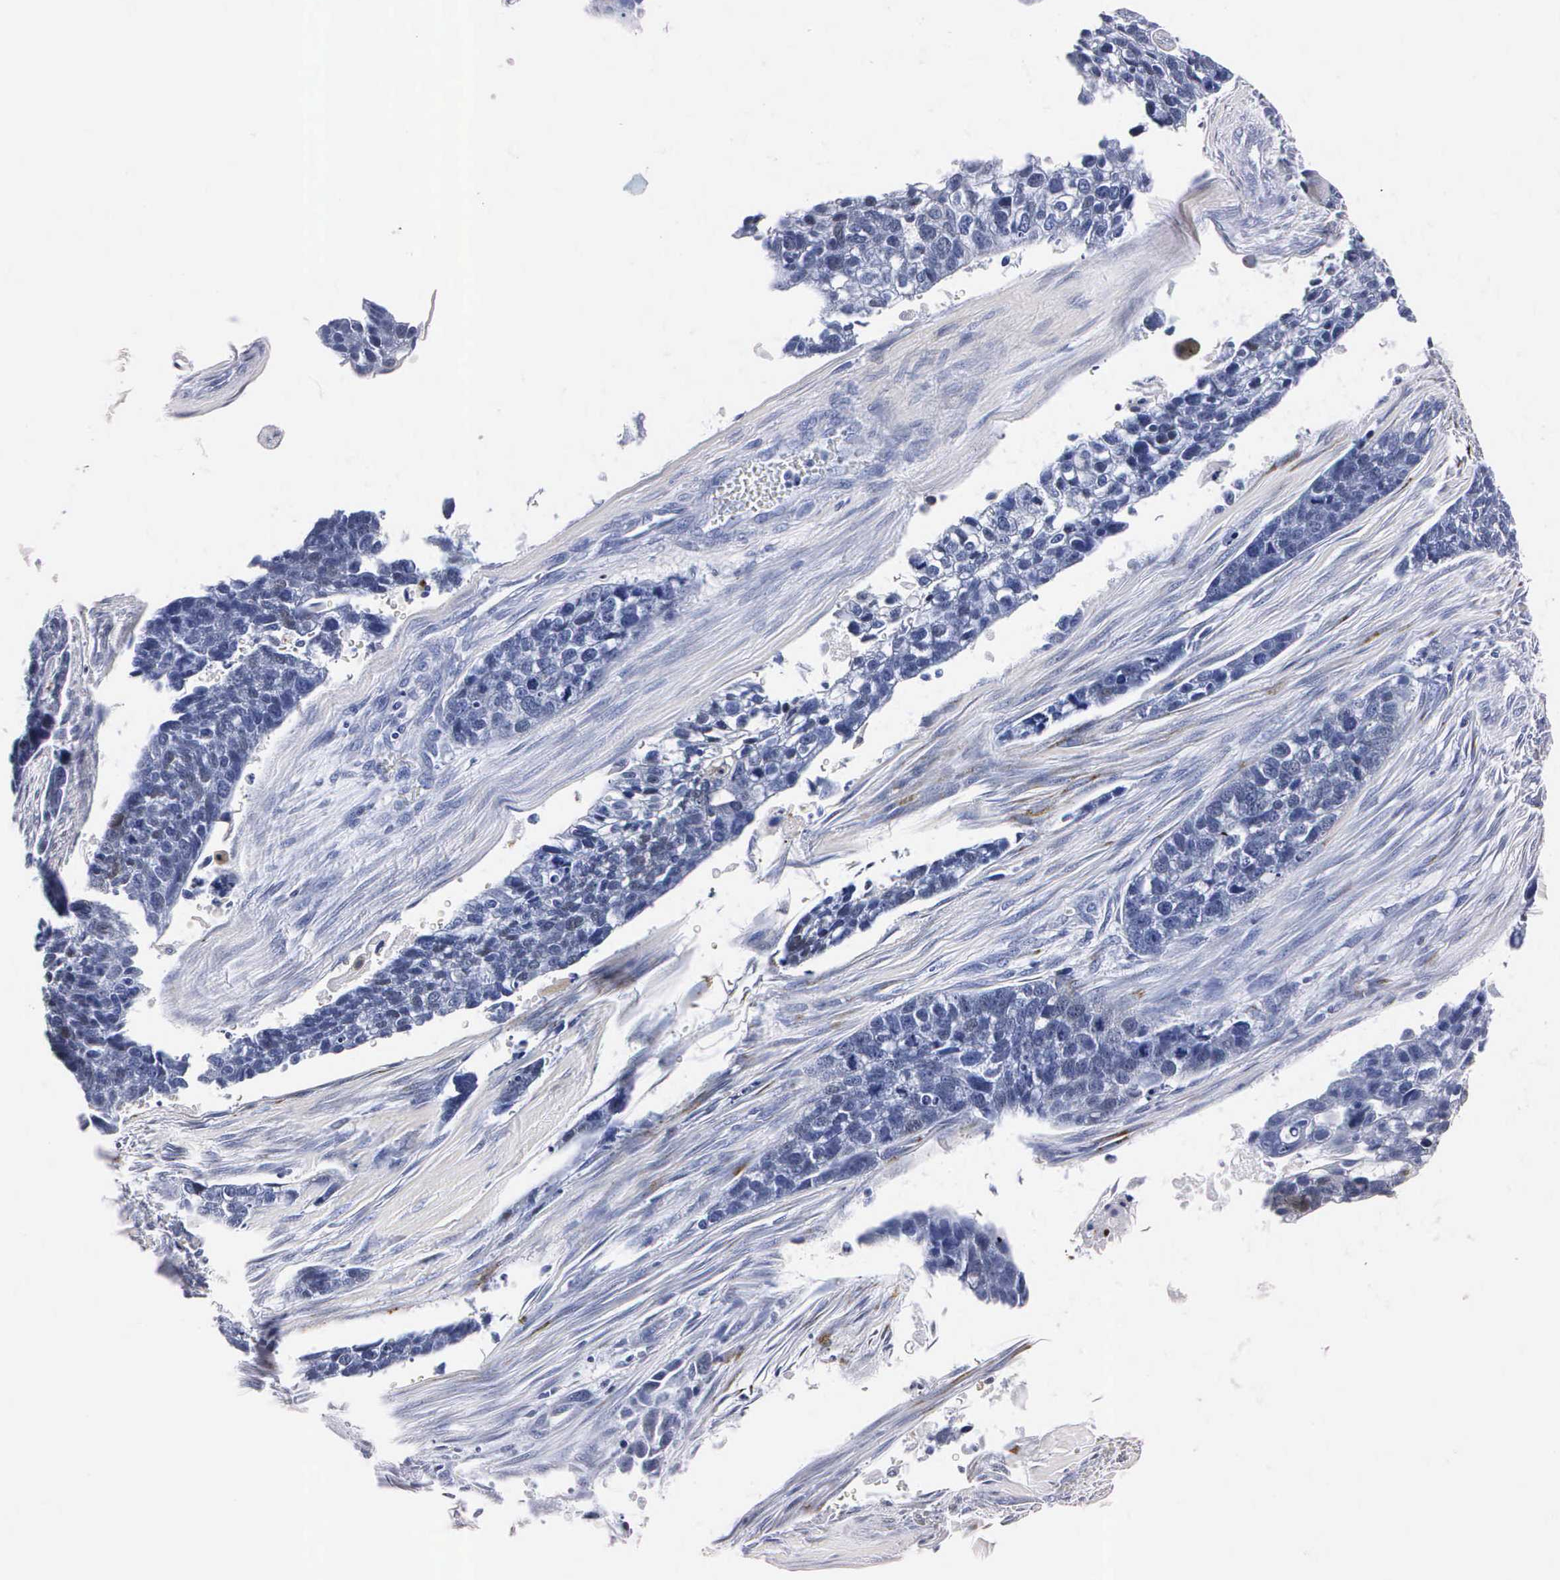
{"staining": {"intensity": "negative", "quantity": "none", "location": "none"}, "tissue": "lung cancer", "cell_type": "Tumor cells", "image_type": "cancer", "snomed": [{"axis": "morphology", "description": "Squamous cell carcinoma, NOS"}, {"axis": "topography", "description": "Lymph node"}, {"axis": "topography", "description": "Lung"}], "caption": "Immunohistochemistry (IHC) of squamous cell carcinoma (lung) exhibits no positivity in tumor cells. (Brightfield microscopy of DAB immunohistochemistry at high magnification).", "gene": "ENO2", "patient": {"sex": "male", "age": 74}}